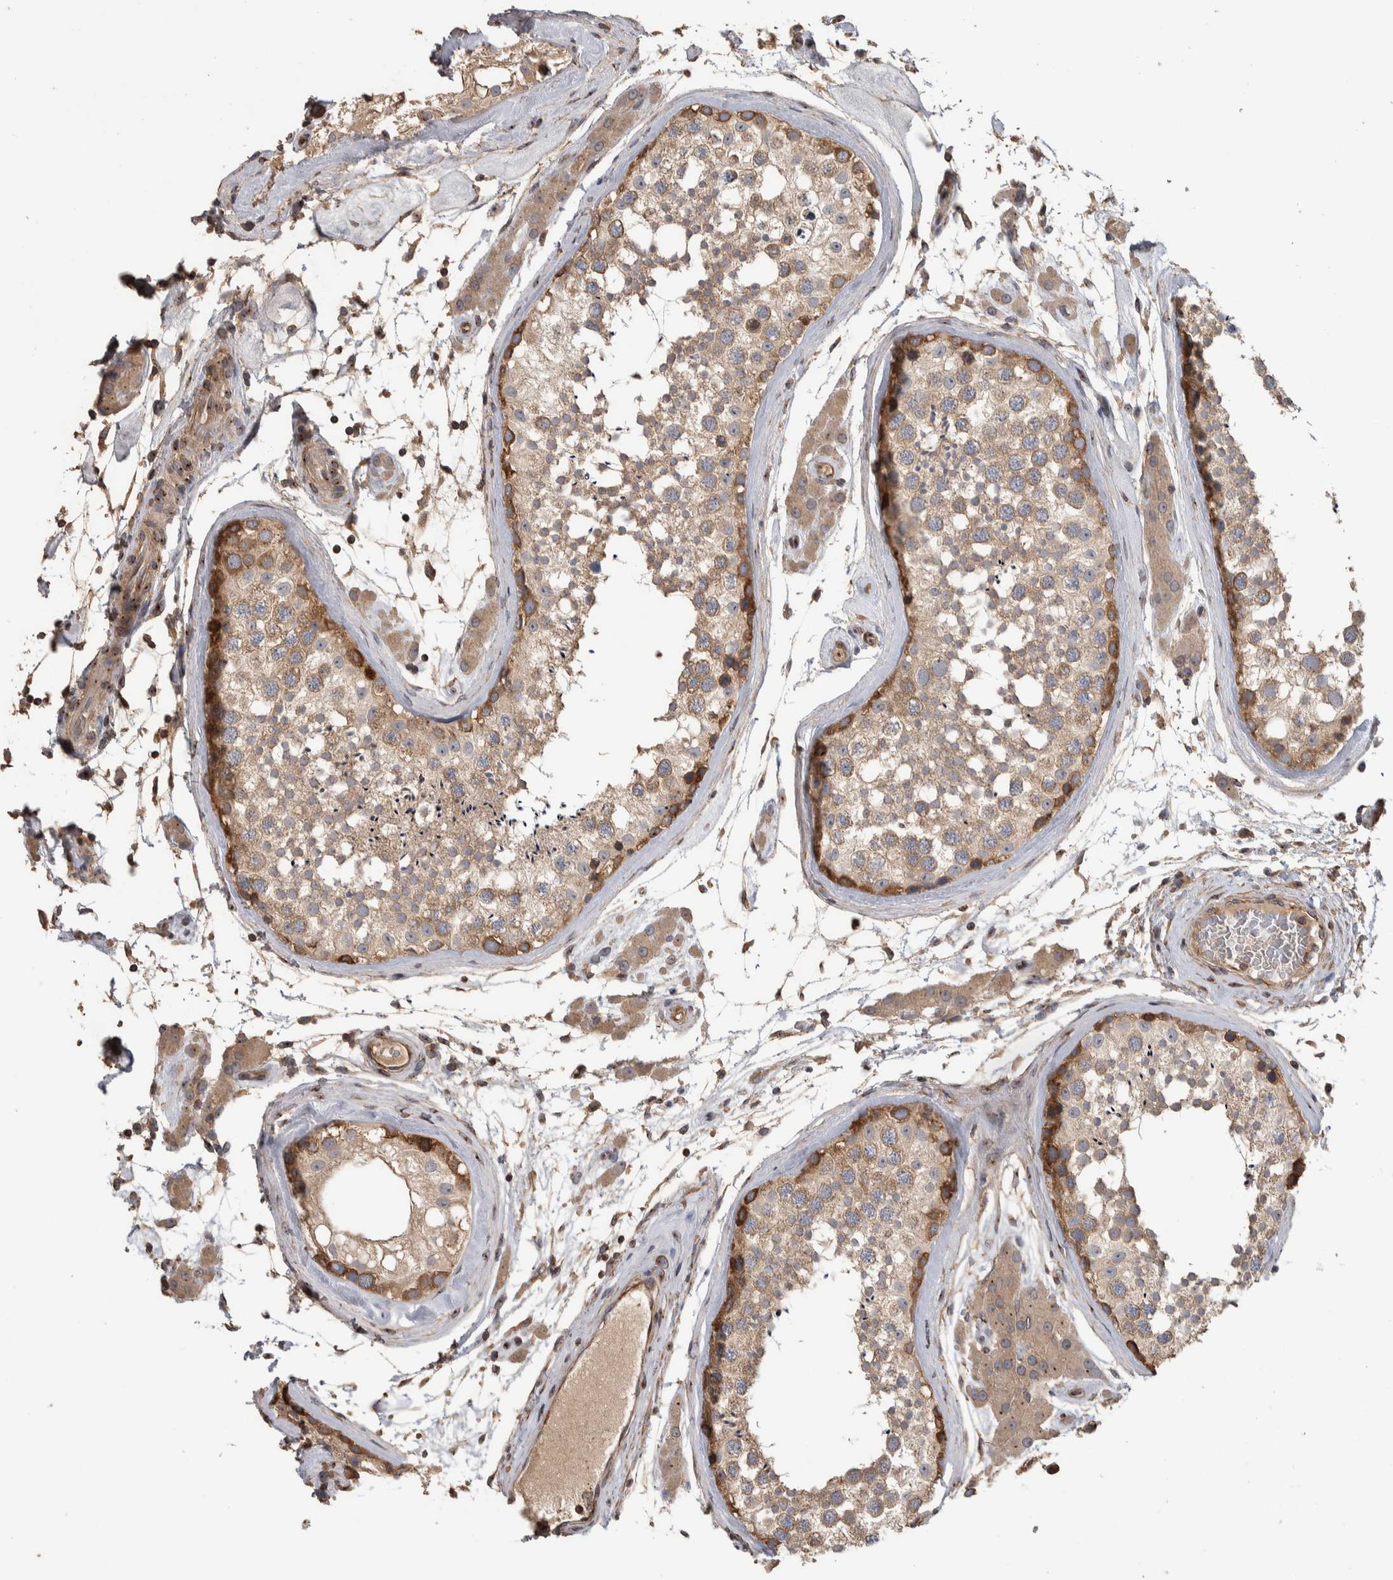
{"staining": {"intensity": "moderate", "quantity": ">75%", "location": "cytoplasmic/membranous"}, "tissue": "testis", "cell_type": "Cells in seminiferous ducts", "image_type": "normal", "snomed": [{"axis": "morphology", "description": "Normal tissue, NOS"}, {"axis": "topography", "description": "Testis"}], "caption": "Immunohistochemistry (IHC) (DAB) staining of unremarkable human testis demonstrates moderate cytoplasmic/membranous protein expression in about >75% of cells in seminiferous ducts.", "gene": "IFRD1", "patient": {"sex": "male", "age": 46}}